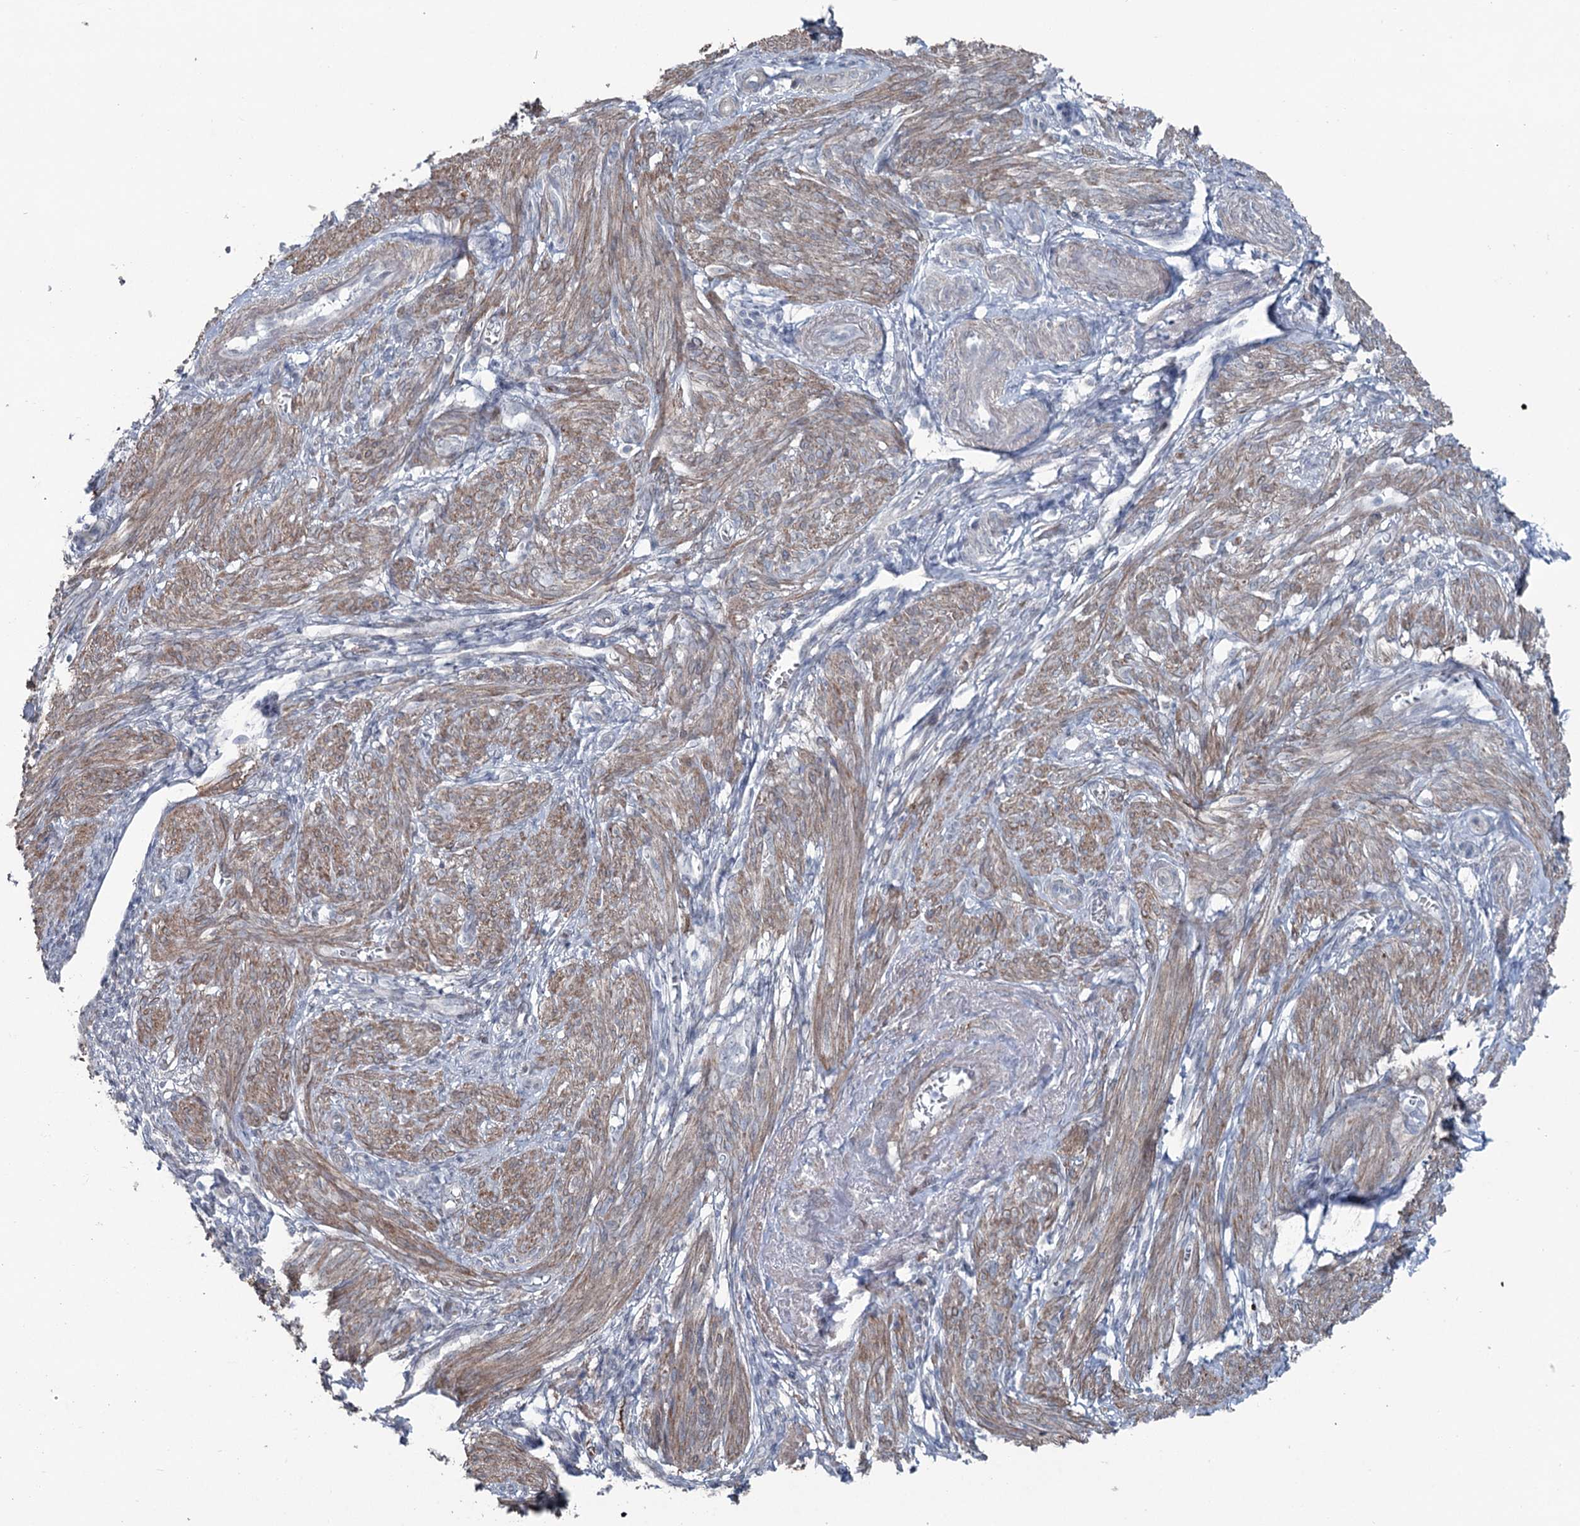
{"staining": {"intensity": "moderate", "quantity": ">75%", "location": "cytoplasmic/membranous"}, "tissue": "smooth muscle", "cell_type": "Smooth muscle cells", "image_type": "normal", "snomed": [{"axis": "morphology", "description": "Normal tissue, NOS"}, {"axis": "topography", "description": "Smooth muscle"}], "caption": "Immunohistochemical staining of normal human smooth muscle displays medium levels of moderate cytoplasmic/membranous positivity in approximately >75% of smooth muscle cells. The staining is performed using DAB (3,3'-diaminobenzidine) brown chromogen to label protein expression. The nuclei are counter-stained blue using hematoxylin.", "gene": "FAM120B", "patient": {"sex": "female", "age": 39}}